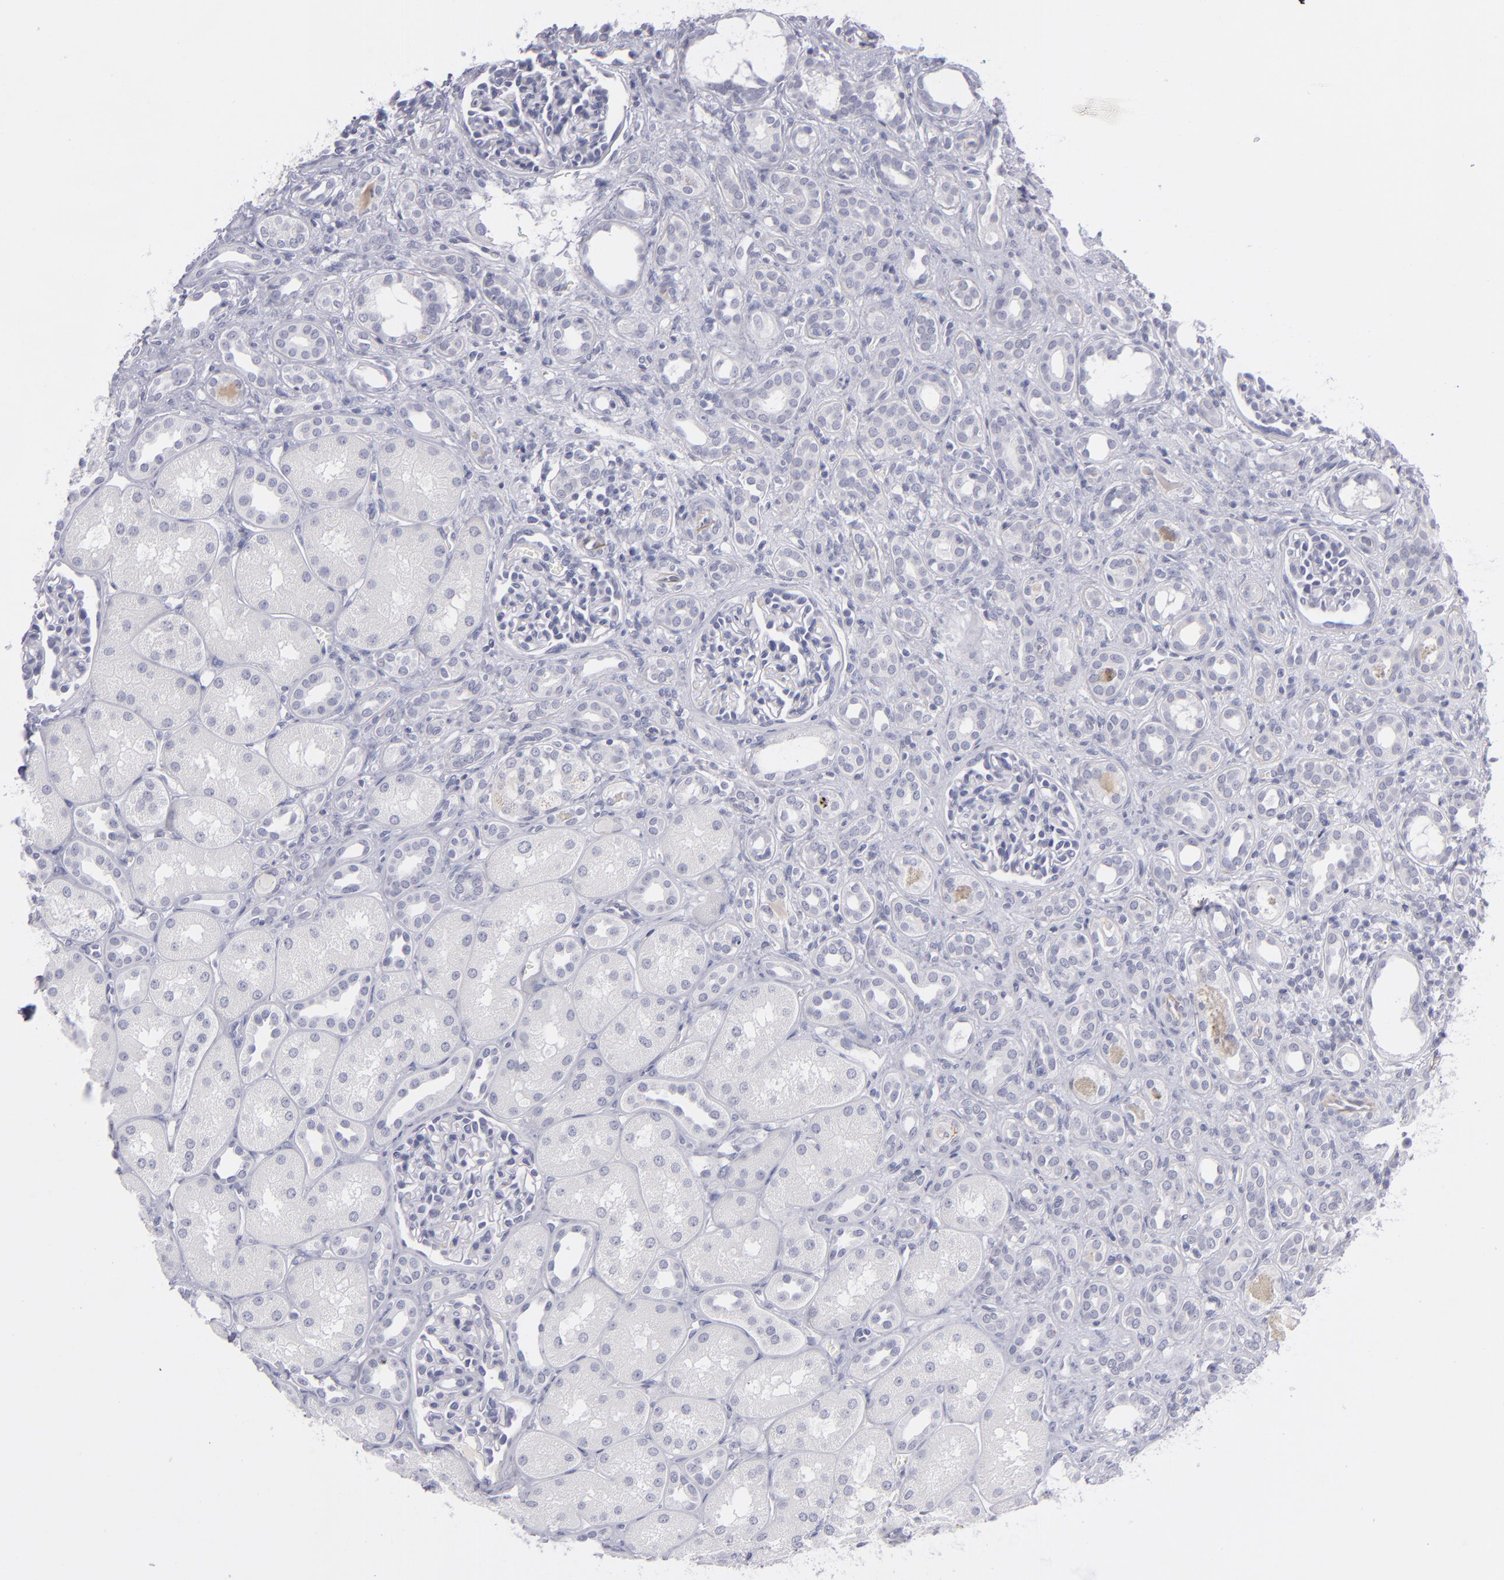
{"staining": {"intensity": "negative", "quantity": "none", "location": "none"}, "tissue": "kidney", "cell_type": "Cells in glomeruli", "image_type": "normal", "snomed": [{"axis": "morphology", "description": "Normal tissue, NOS"}, {"axis": "topography", "description": "Kidney"}], "caption": "Image shows no protein expression in cells in glomeruli of unremarkable kidney. The staining is performed using DAB (3,3'-diaminobenzidine) brown chromogen with nuclei counter-stained in using hematoxylin.", "gene": "ITGB4", "patient": {"sex": "male", "age": 7}}